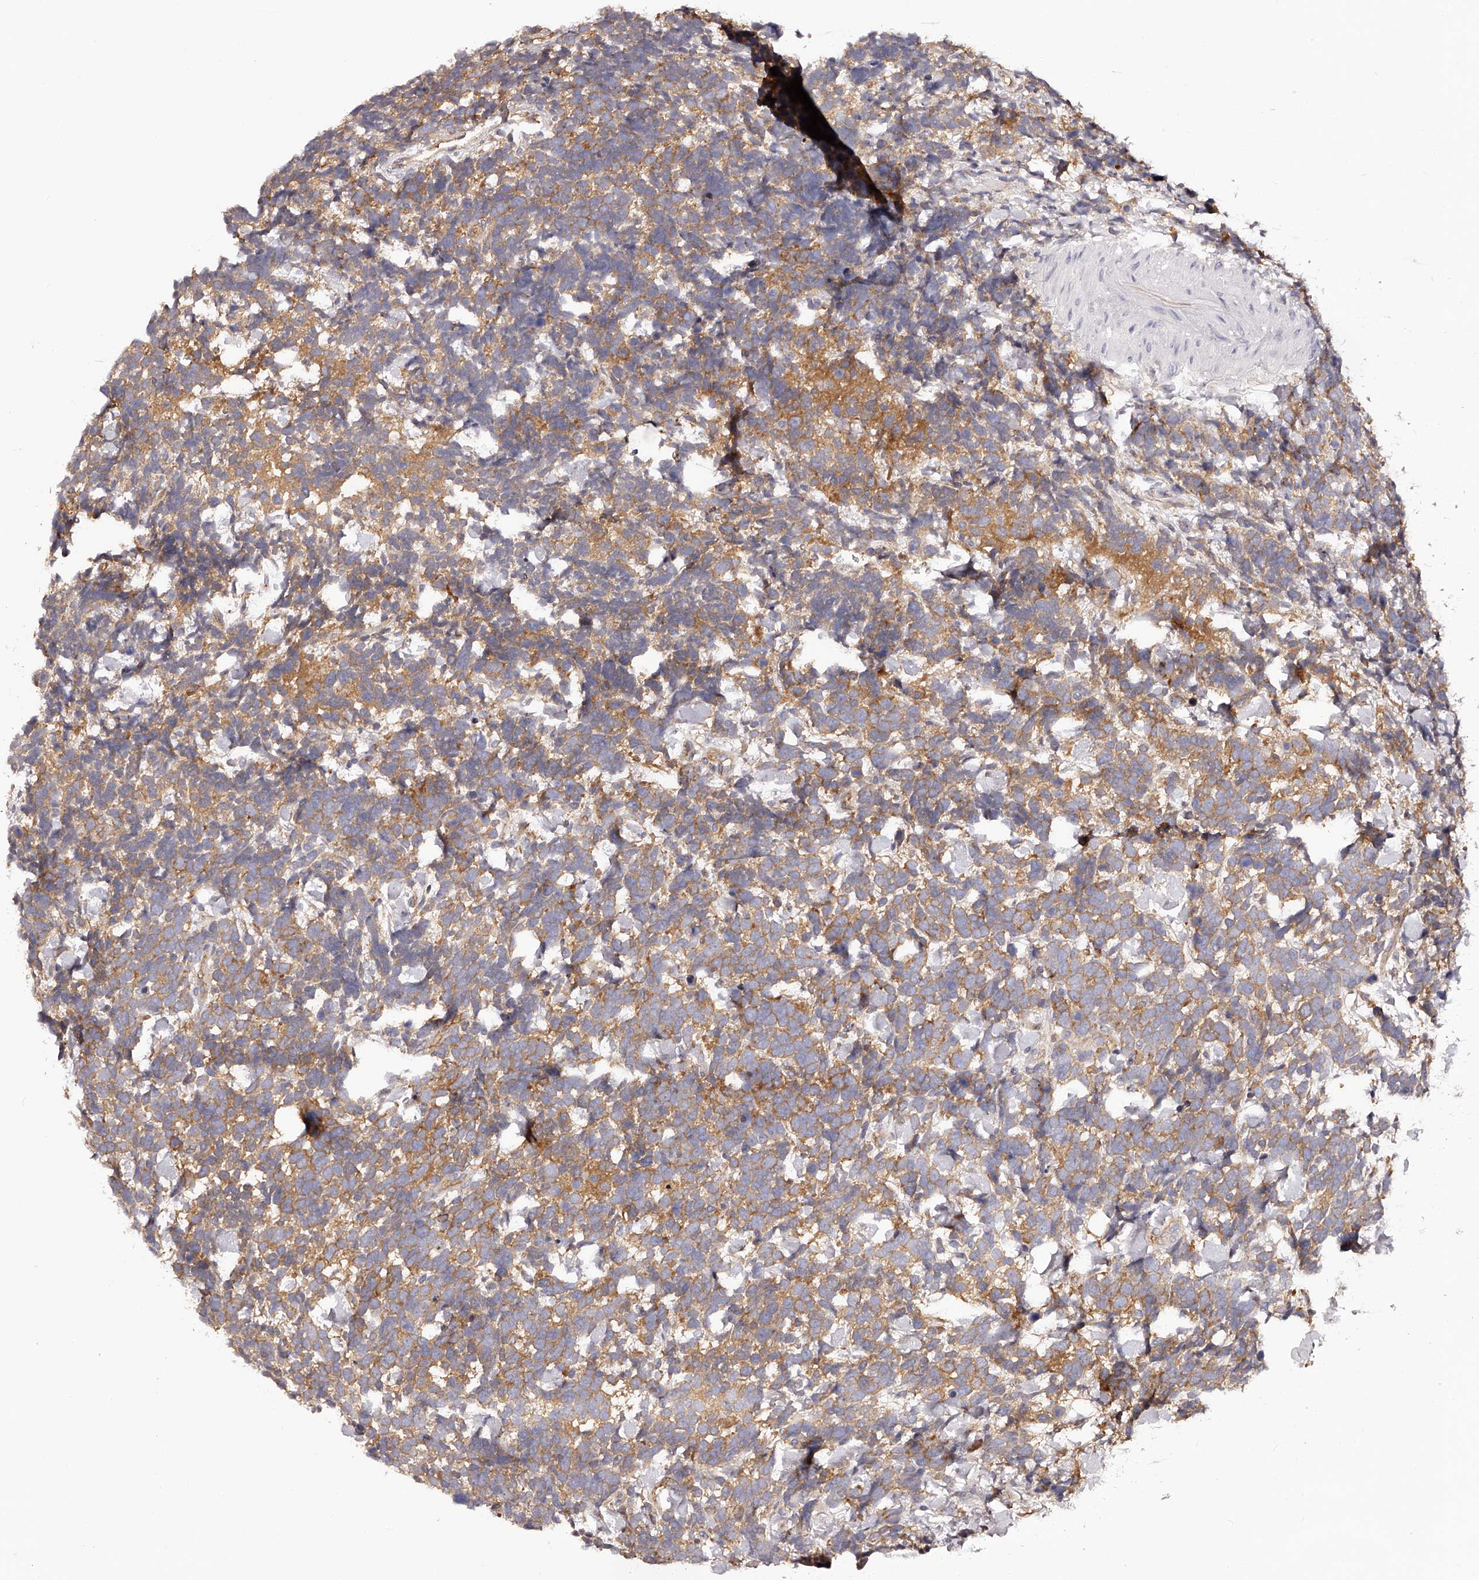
{"staining": {"intensity": "moderate", "quantity": ">75%", "location": "cytoplasmic/membranous"}, "tissue": "urothelial cancer", "cell_type": "Tumor cells", "image_type": "cancer", "snomed": [{"axis": "morphology", "description": "Urothelial carcinoma, High grade"}, {"axis": "topography", "description": "Urinary bladder"}], "caption": "Urothelial carcinoma (high-grade) tissue demonstrates moderate cytoplasmic/membranous expression in approximately >75% of tumor cells", "gene": "LTV1", "patient": {"sex": "female", "age": 82}}